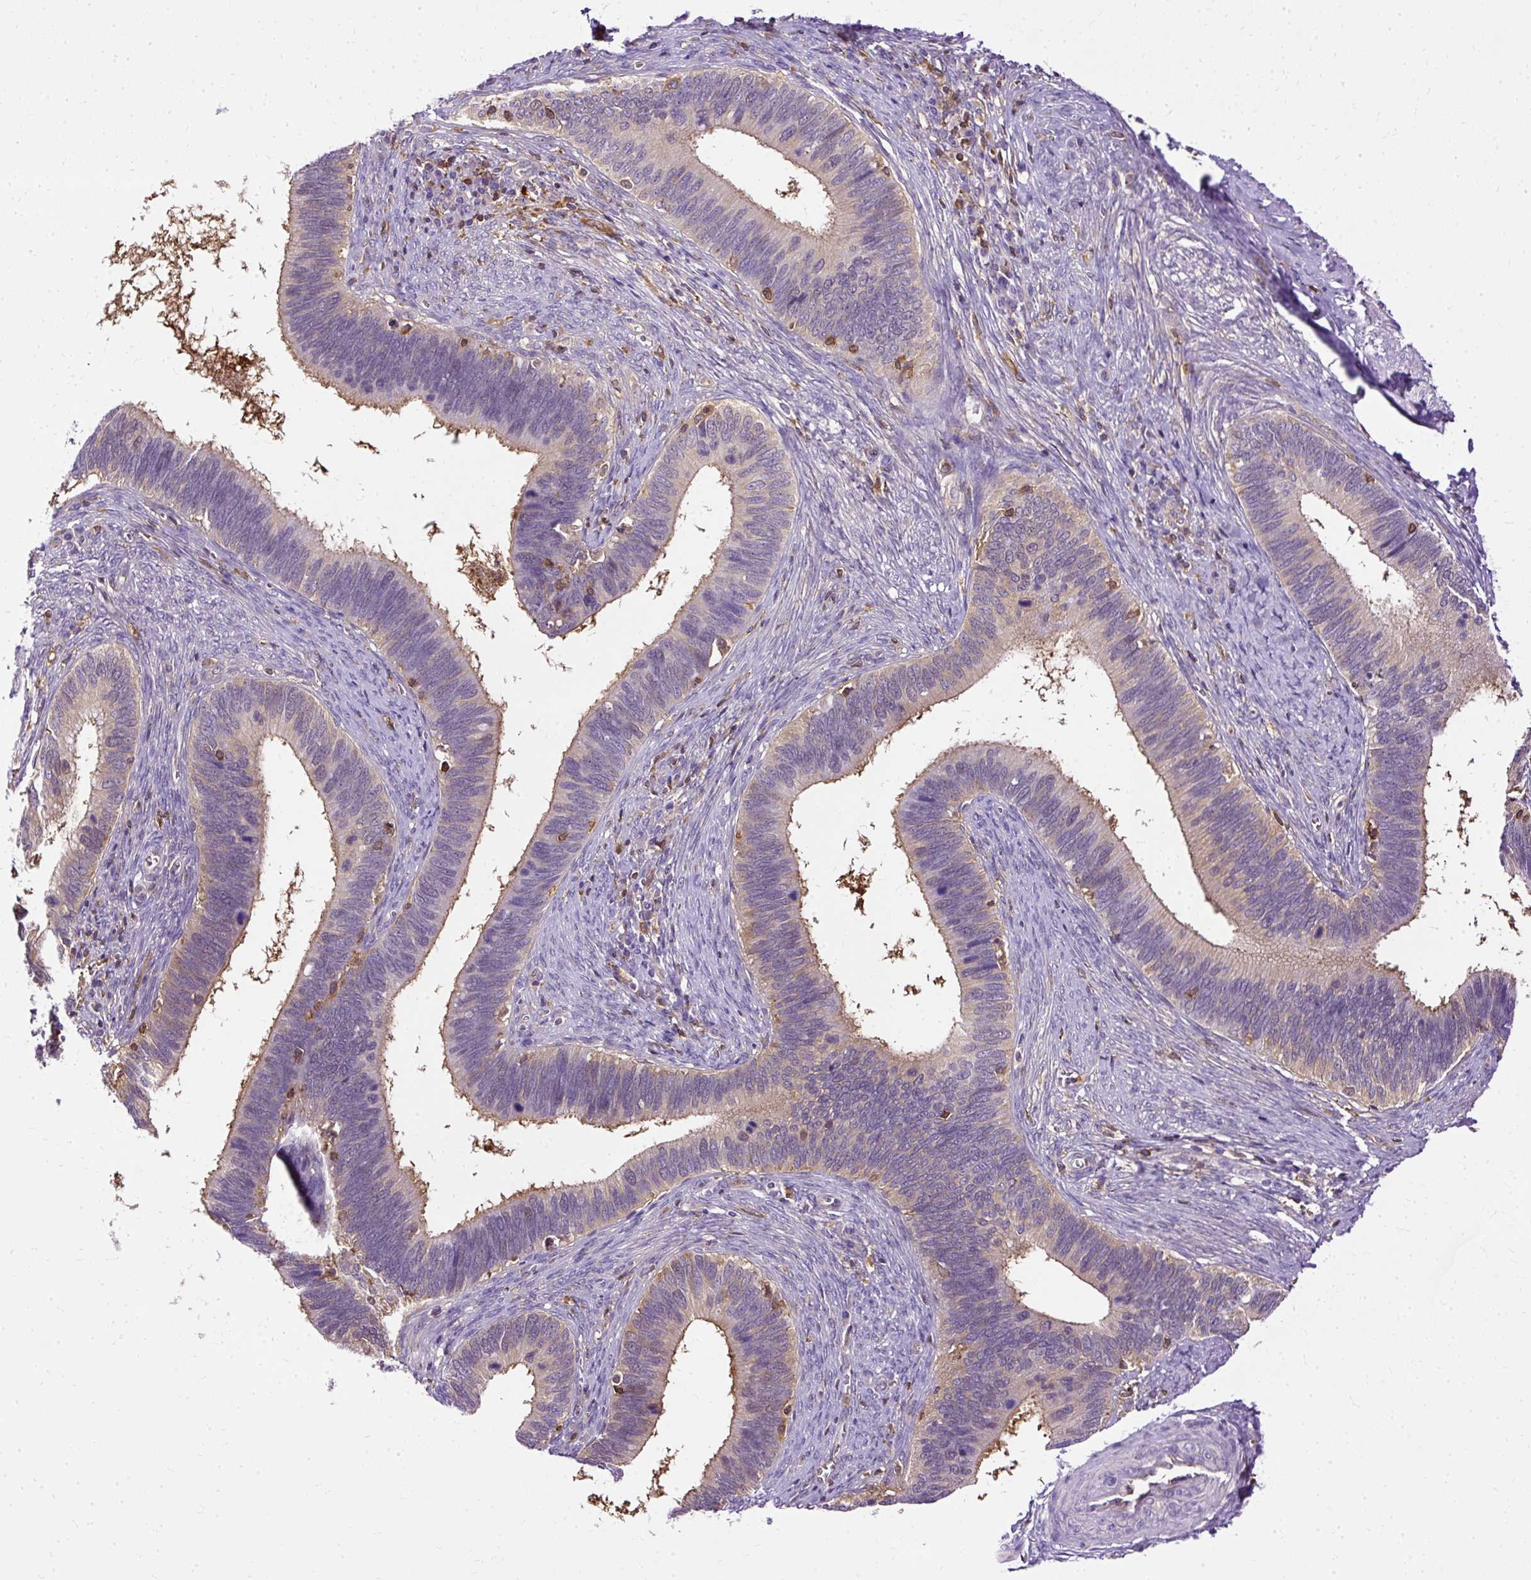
{"staining": {"intensity": "weak", "quantity": "<25%", "location": "cytoplasmic/membranous"}, "tissue": "cervical cancer", "cell_type": "Tumor cells", "image_type": "cancer", "snomed": [{"axis": "morphology", "description": "Adenocarcinoma, NOS"}, {"axis": "topography", "description": "Cervix"}], "caption": "Histopathology image shows no significant protein staining in tumor cells of cervical cancer.", "gene": "TWF2", "patient": {"sex": "female", "age": 42}}